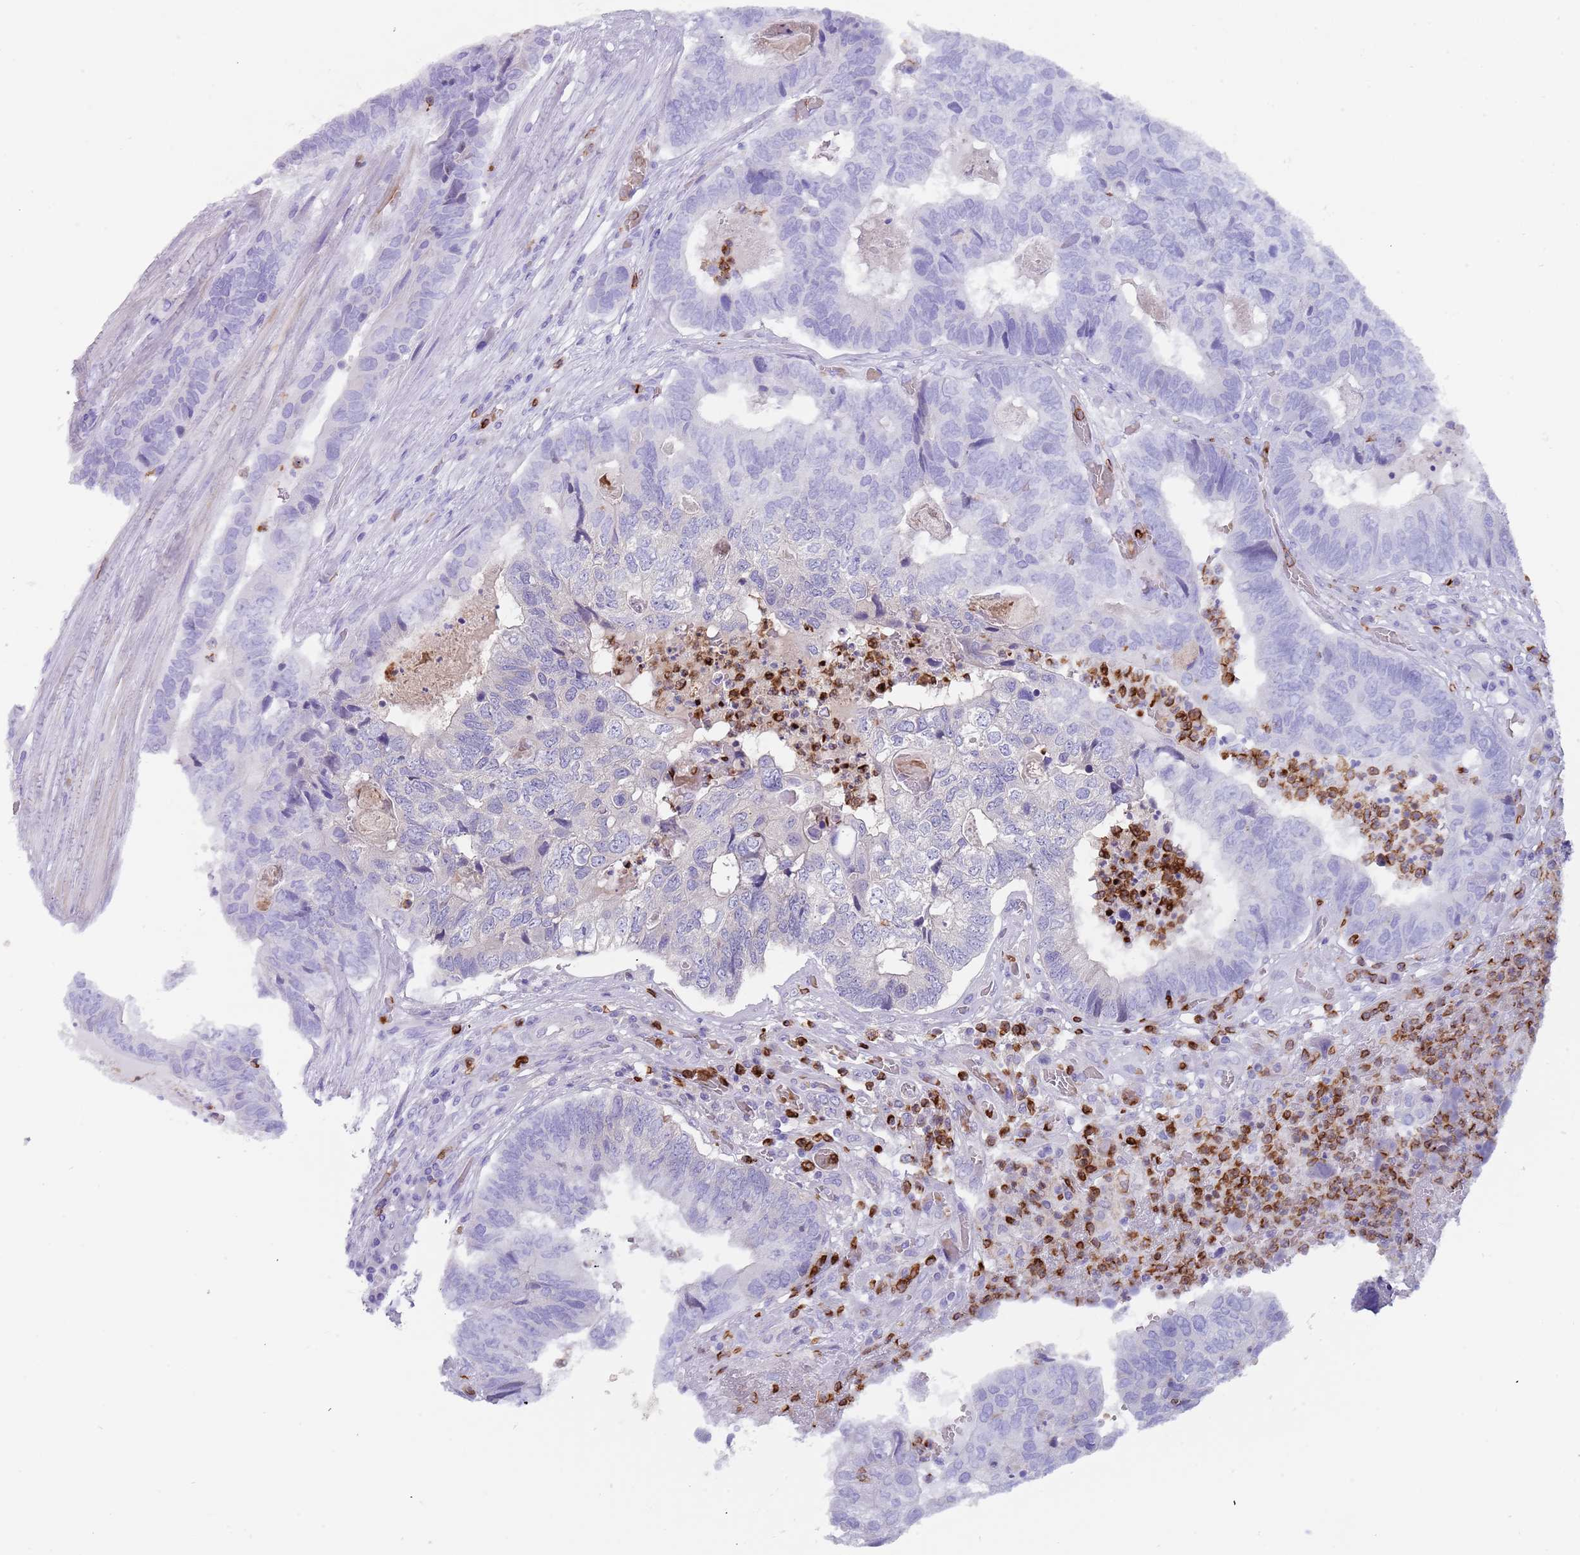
{"staining": {"intensity": "negative", "quantity": "none", "location": "none"}, "tissue": "colorectal cancer", "cell_type": "Tumor cells", "image_type": "cancer", "snomed": [{"axis": "morphology", "description": "Adenocarcinoma, NOS"}, {"axis": "topography", "description": "Colon"}], "caption": "A high-resolution image shows immunohistochemistry (IHC) staining of colorectal cancer, which demonstrates no significant expression in tumor cells.", "gene": "TMEM251", "patient": {"sex": "female", "age": 67}}